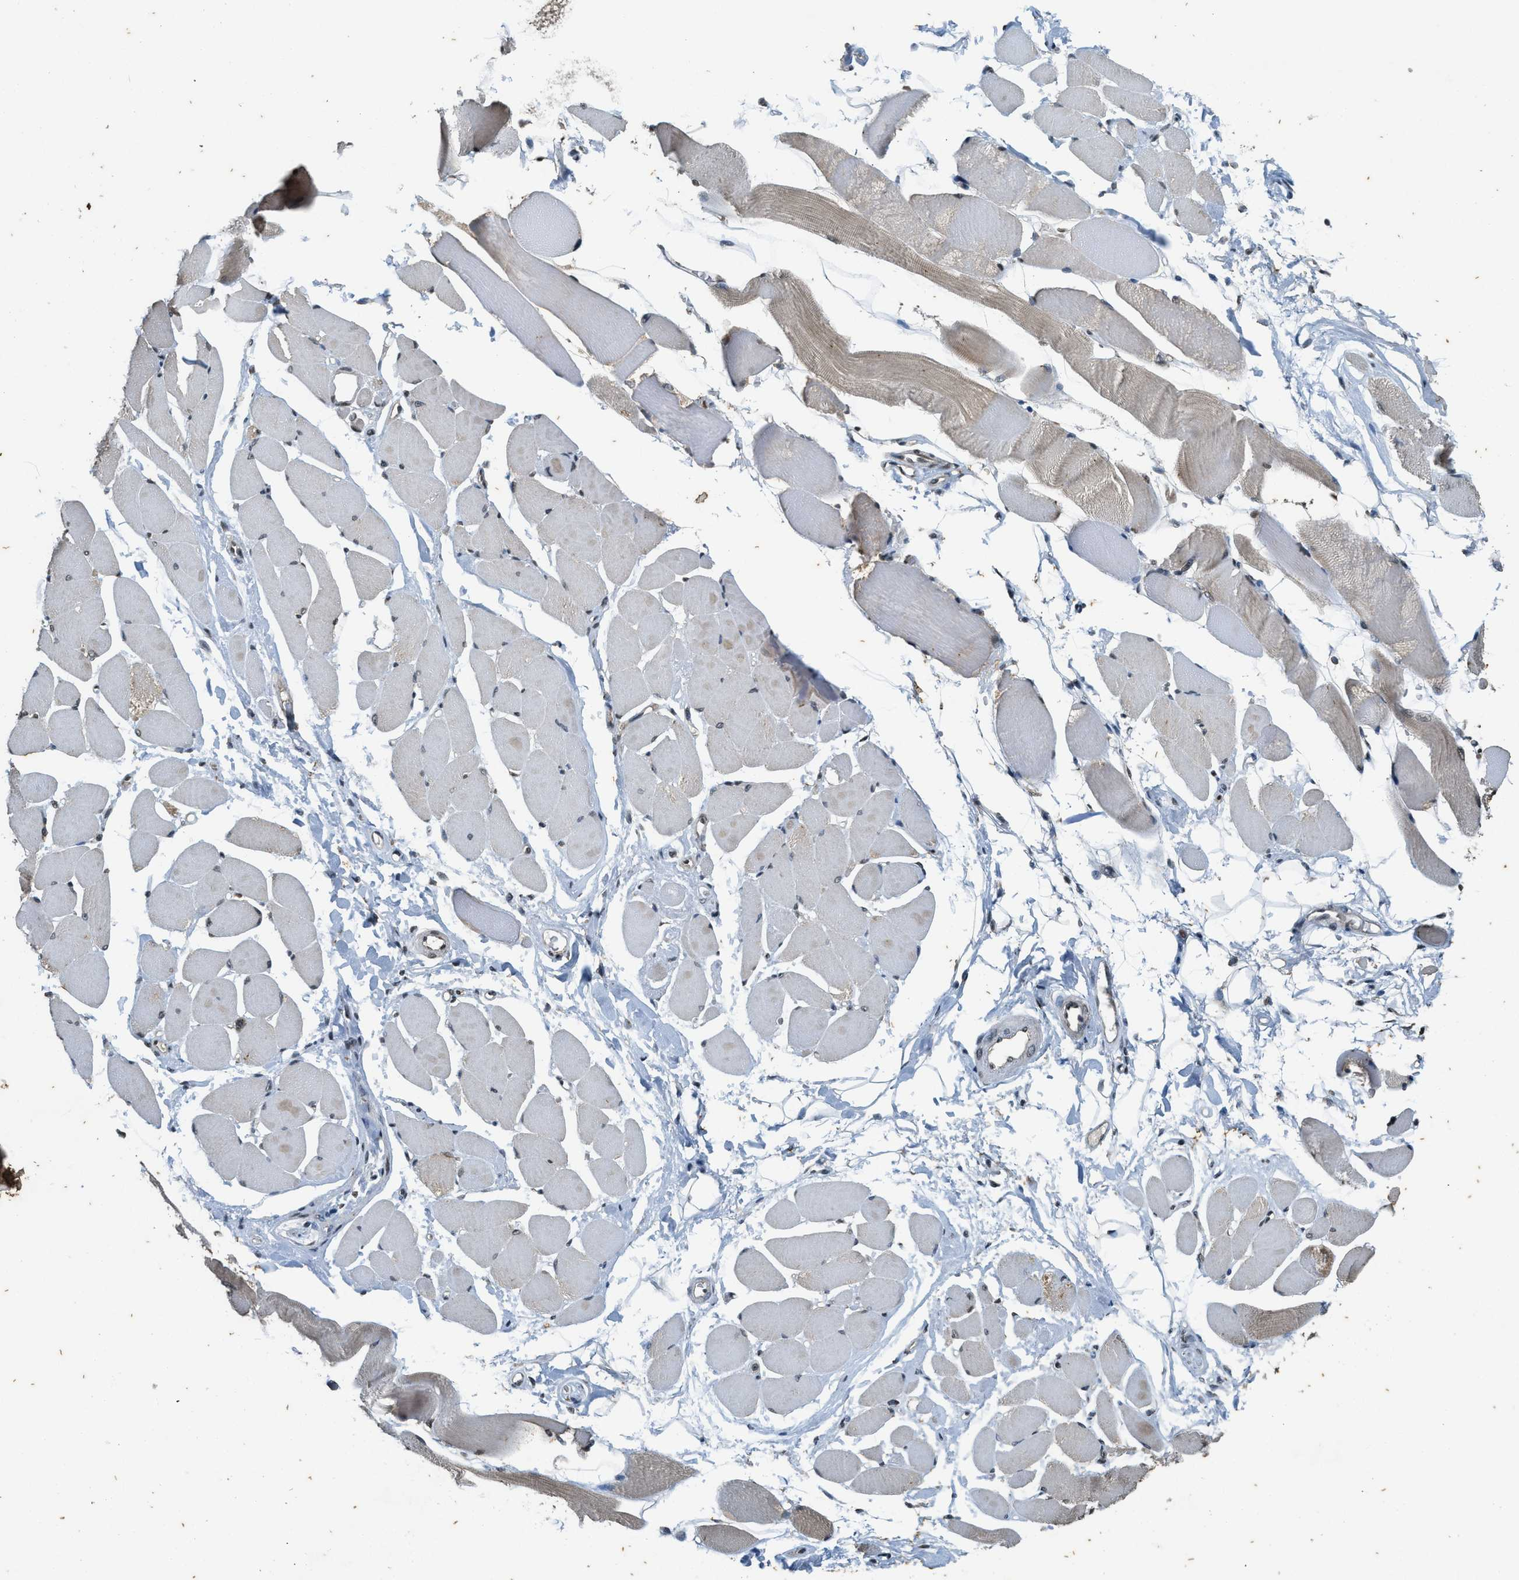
{"staining": {"intensity": "weak", "quantity": "25%-75%", "location": "cytoplasmic/membranous"}, "tissue": "skeletal muscle", "cell_type": "Myocytes", "image_type": "normal", "snomed": [{"axis": "morphology", "description": "Normal tissue, NOS"}, {"axis": "topography", "description": "Skeletal muscle"}, {"axis": "topography", "description": "Peripheral nerve tissue"}], "caption": "Brown immunohistochemical staining in normal human skeletal muscle shows weak cytoplasmic/membranous expression in approximately 25%-75% of myocytes.", "gene": "SIAH1", "patient": {"sex": "female", "age": 84}}